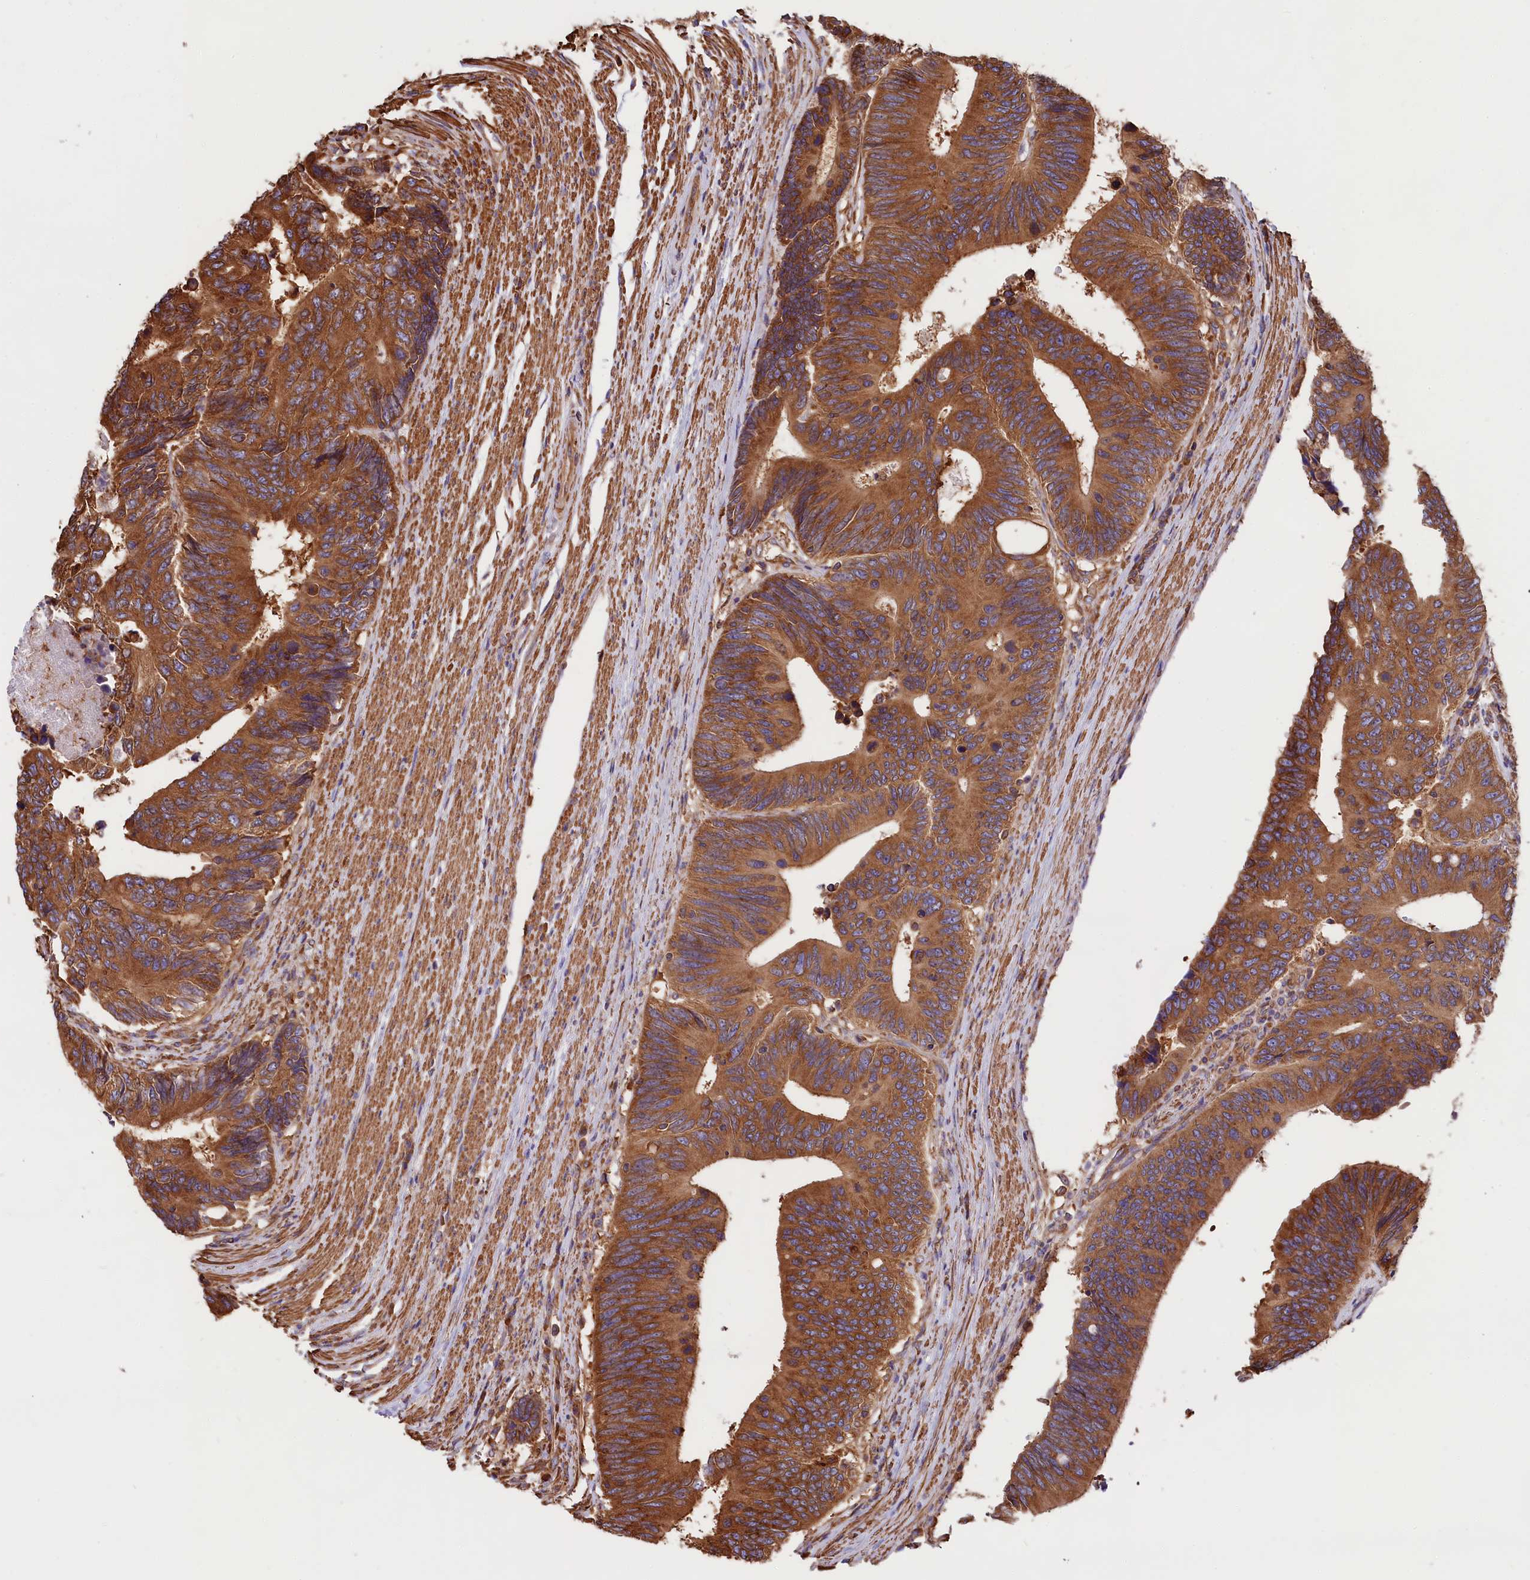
{"staining": {"intensity": "strong", "quantity": ">75%", "location": "cytoplasmic/membranous"}, "tissue": "colorectal cancer", "cell_type": "Tumor cells", "image_type": "cancer", "snomed": [{"axis": "morphology", "description": "Adenocarcinoma, NOS"}, {"axis": "topography", "description": "Colon"}], "caption": "Protein staining displays strong cytoplasmic/membranous positivity in about >75% of tumor cells in colorectal cancer (adenocarcinoma).", "gene": "GYS1", "patient": {"sex": "male", "age": 87}}